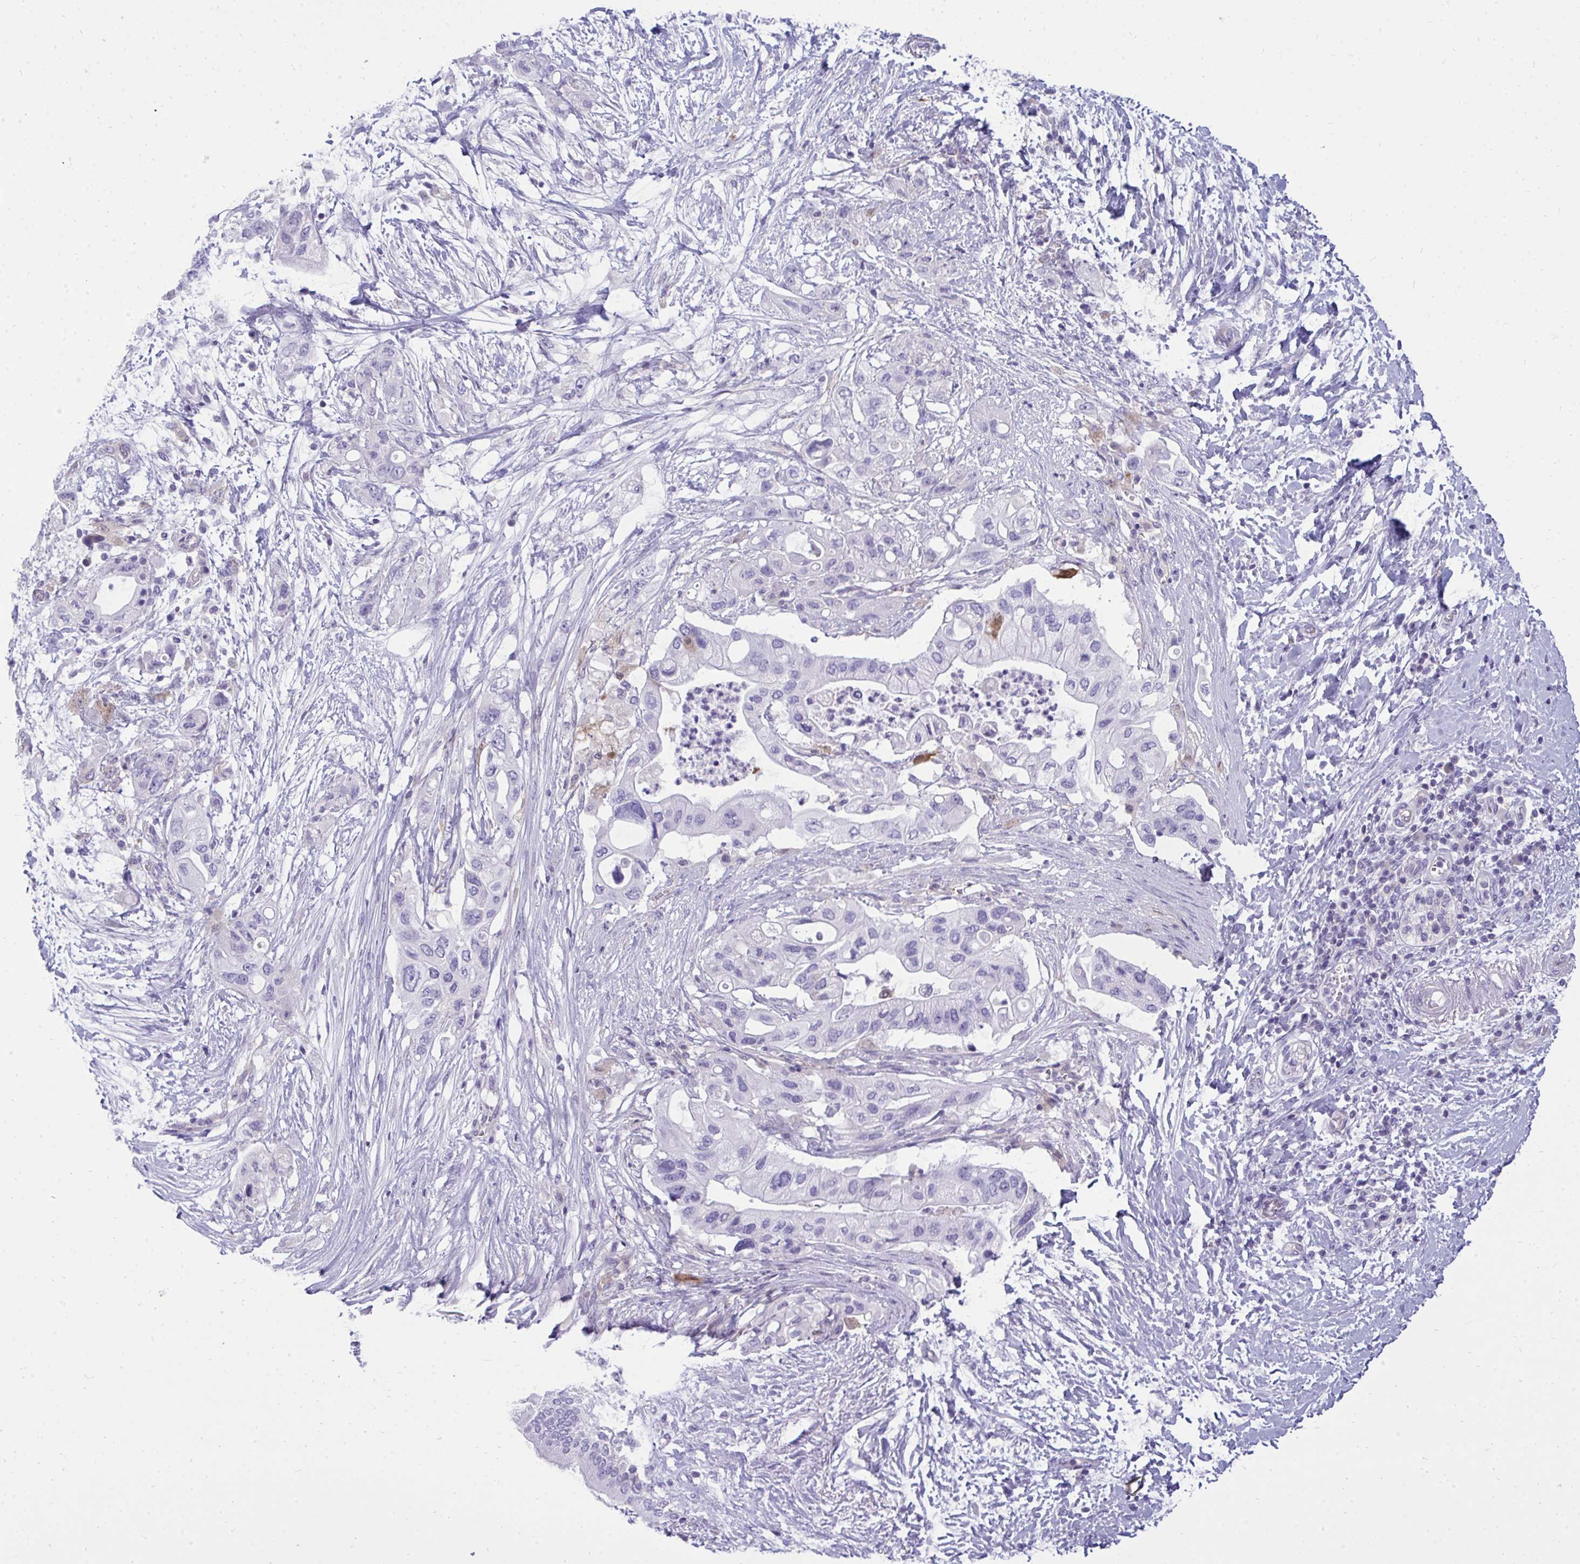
{"staining": {"intensity": "negative", "quantity": "none", "location": "none"}, "tissue": "pancreatic cancer", "cell_type": "Tumor cells", "image_type": "cancer", "snomed": [{"axis": "morphology", "description": "Adenocarcinoma, NOS"}, {"axis": "topography", "description": "Pancreas"}], "caption": "The histopathology image displays no staining of tumor cells in pancreatic cancer.", "gene": "FABP3", "patient": {"sex": "female", "age": 72}}